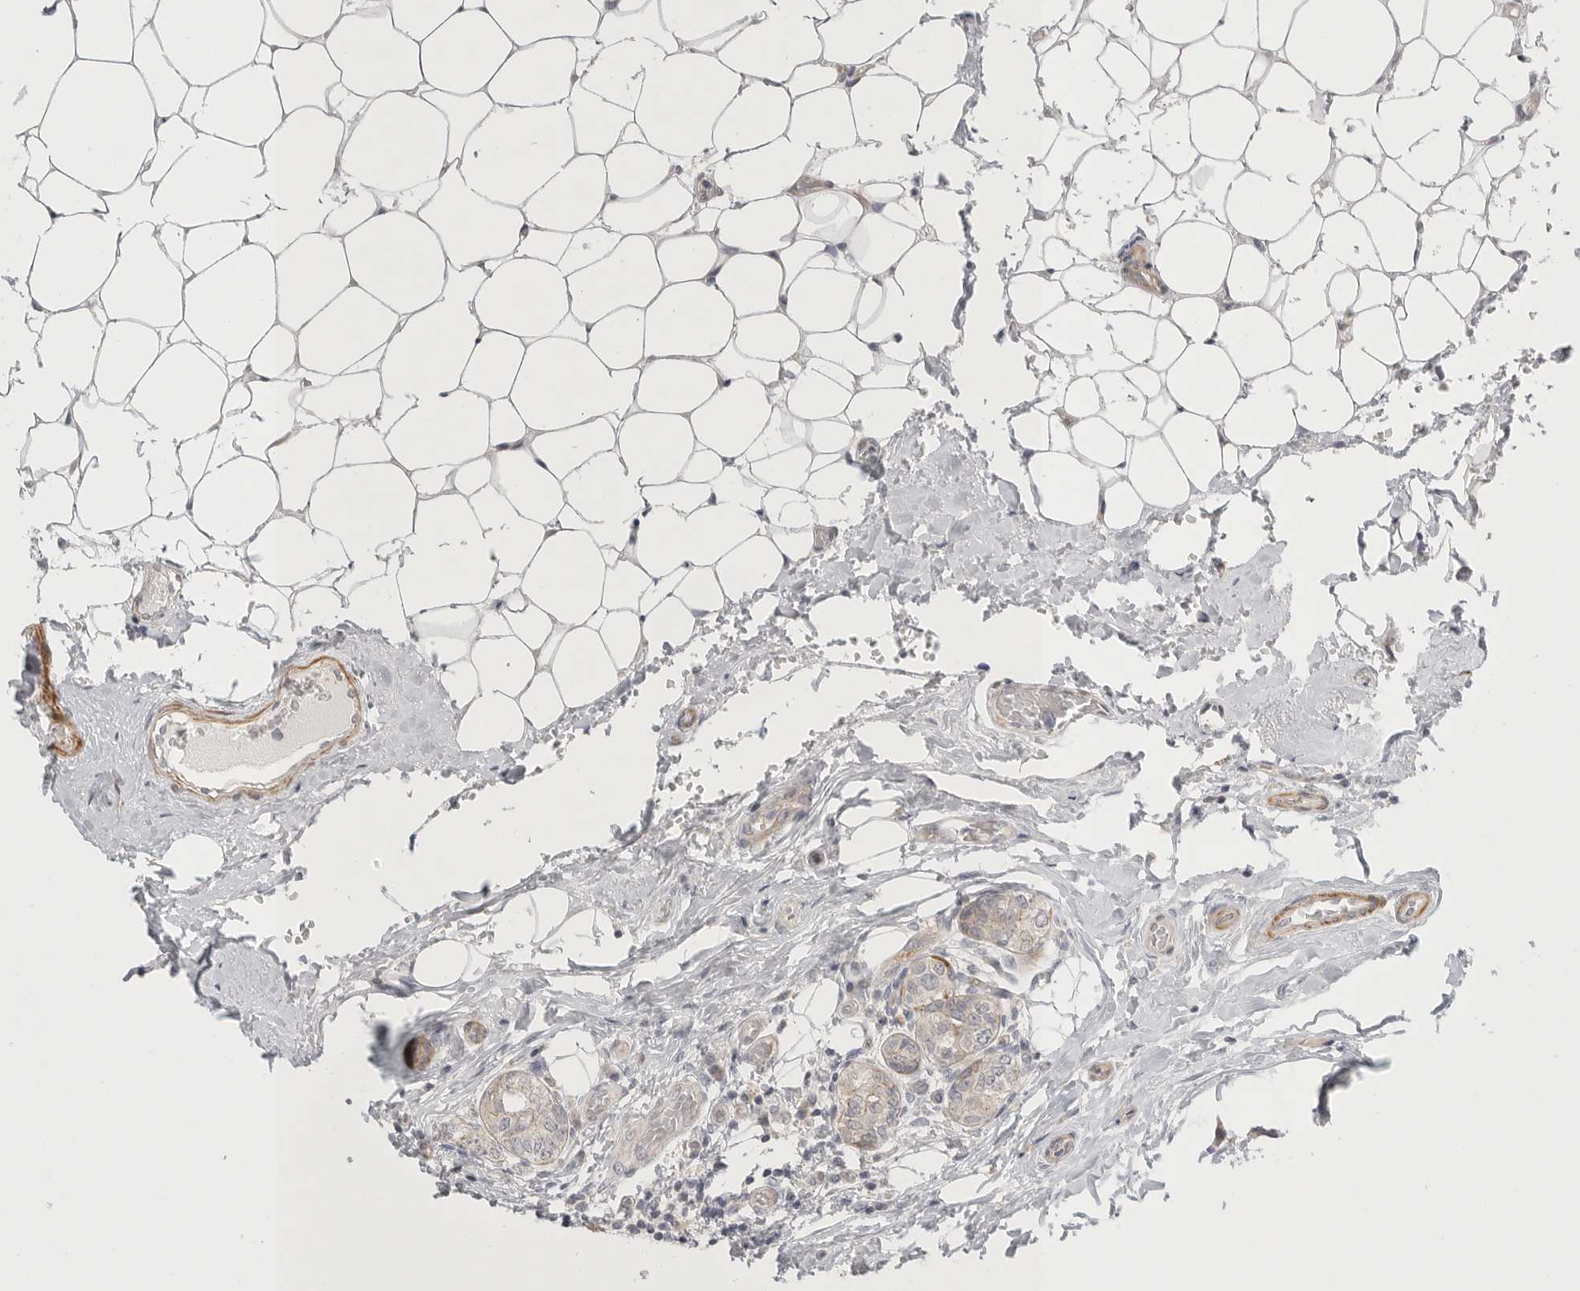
{"staining": {"intensity": "weak", "quantity": "<25%", "location": "cytoplasmic/membranous"}, "tissue": "breast cancer", "cell_type": "Tumor cells", "image_type": "cancer", "snomed": [{"axis": "morphology", "description": "Normal tissue, NOS"}, {"axis": "morphology", "description": "Duct carcinoma"}, {"axis": "topography", "description": "Breast"}], "caption": "Micrograph shows no significant protein expression in tumor cells of breast cancer (invasive ductal carcinoma).", "gene": "STAB2", "patient": {"sex": "female", "age": 43}}